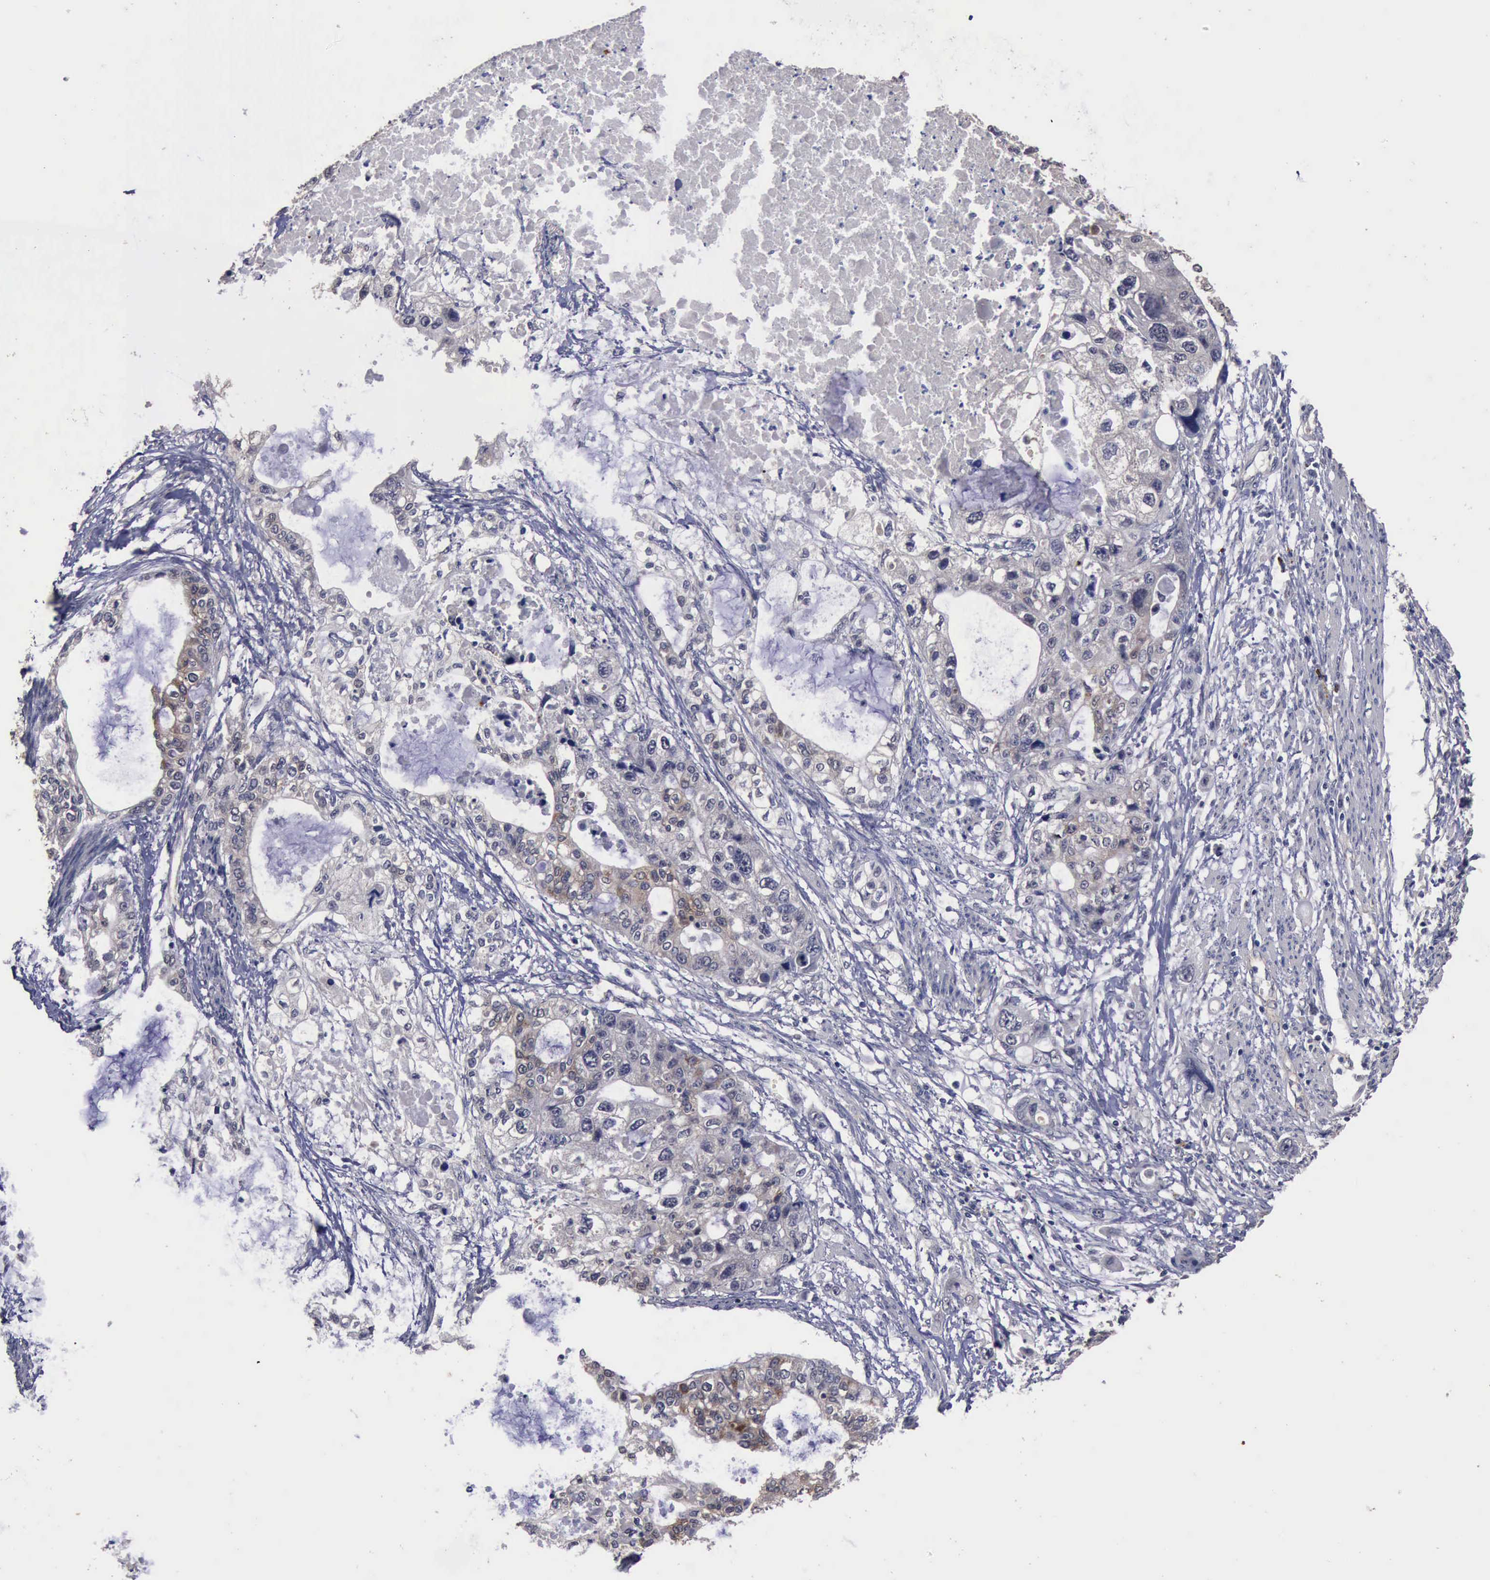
{"staining": {"intensity": "weak", "quantity": "<25%", "location": "cytoplasmic/membranous"}, "tissue": "stomach cancer", "cell_type": "Tumor cells", "image_type": "cancer", "snomed": [{"axis": "morphology", "description": "Adenocarcinoma, NOS"}, {"axis": "topography", "description": "Stomach, upper"}], "caption": "DAB (3,3'-diaminobenzidine) immunohistochemical staining of adenocarcinoma (stomach) exhibits no significant expression in tumor cells.", "gene": "CRKL", "patient": {"sex": "female", "age": 52}}